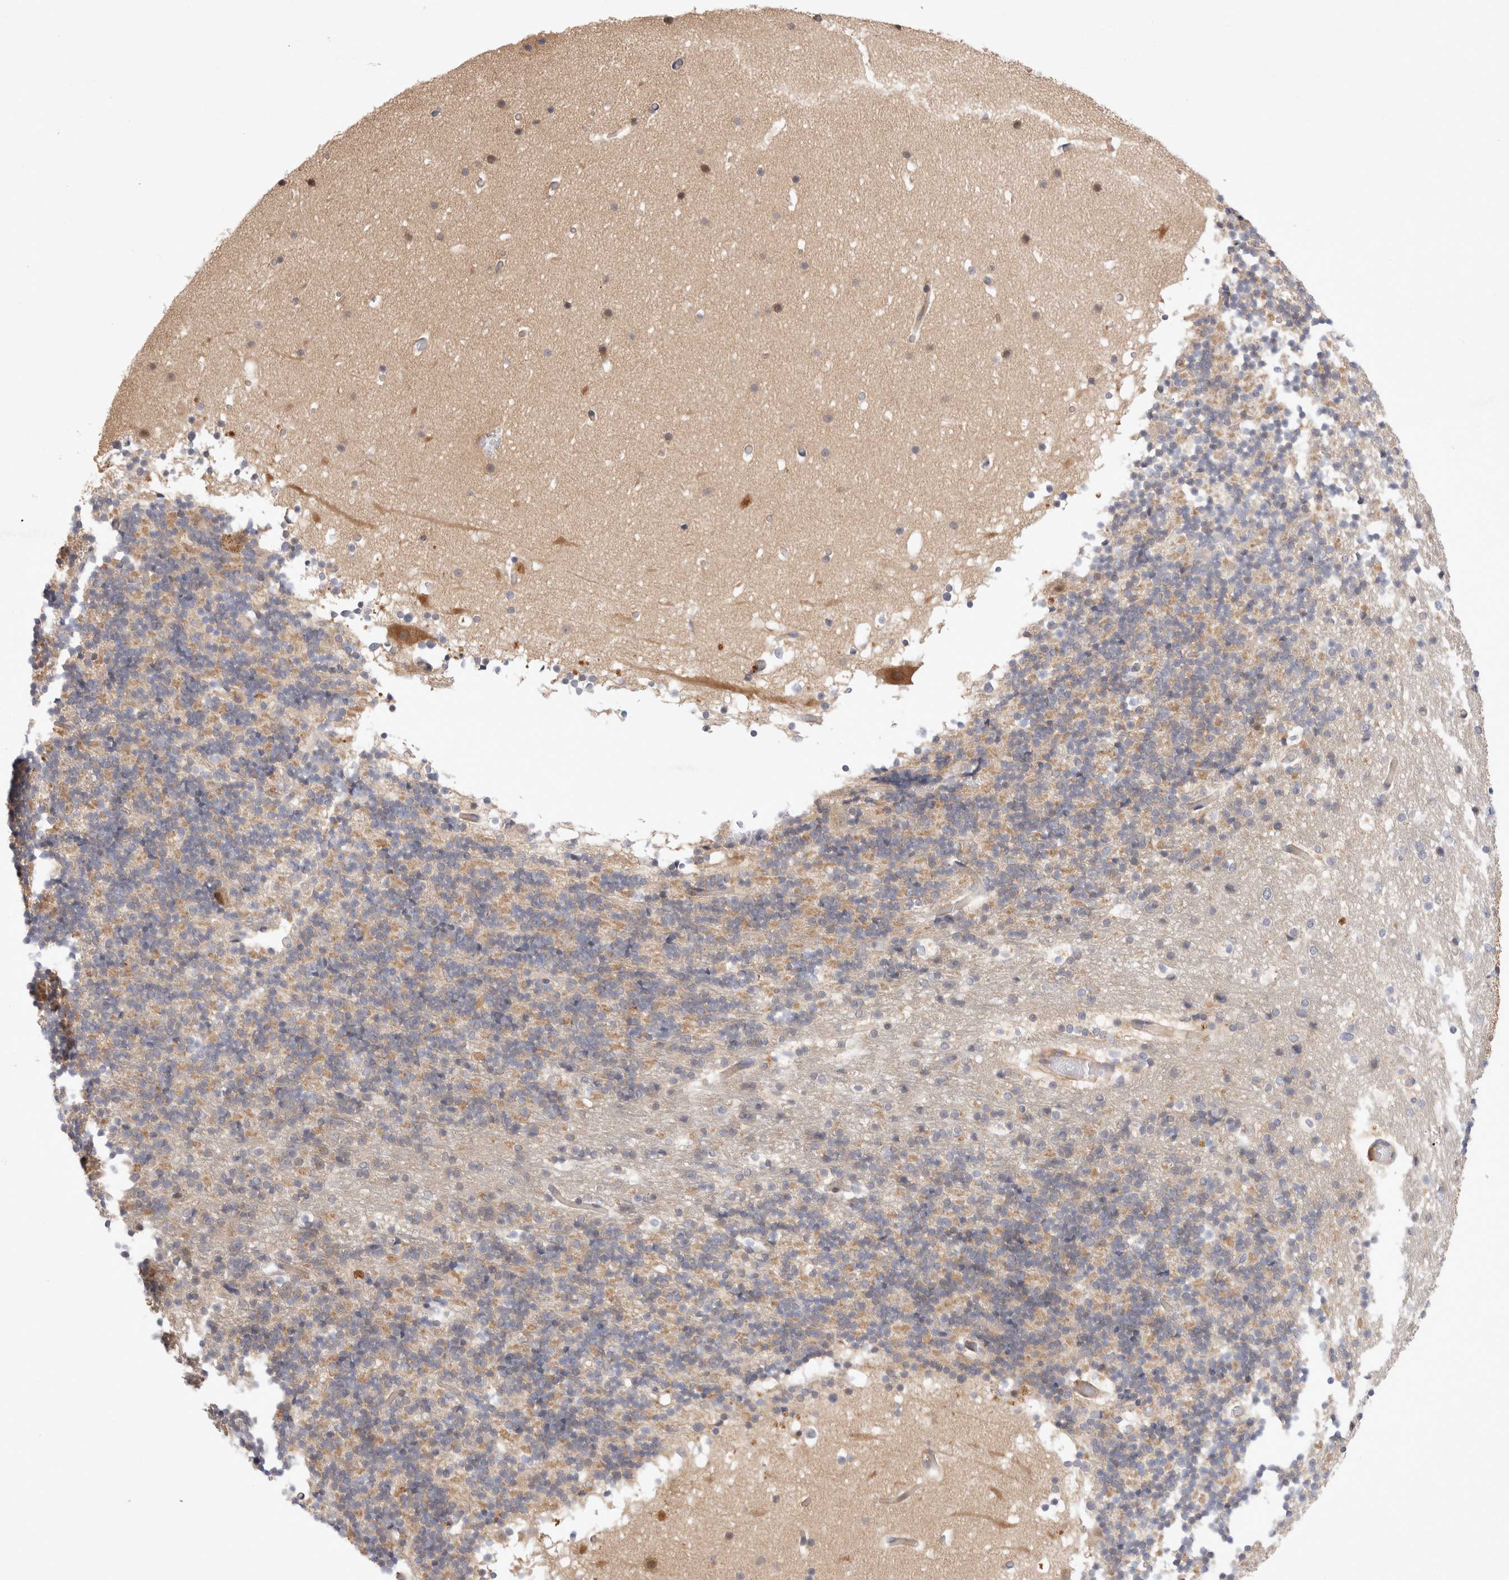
{"staining": {"intensity": "weak", "quantity": "<25%", "location": "cytoplasmic/membranous"}, "tissue": "cerebellum", "cell_type": "Cells in granular layer", "image_type": "normal", "snomed": [{"axis": "morphology", "description": "Normal tissue, NOS"}, {"axis": "topography", "description": "Cerebellum"}], "caption": "Immunohistochemical staining of unremarkable cerebellum demonstrates no significant expression in cells in granular layer.", "gene": "HTT", "patient": {"sex": "male", "age": 57}}